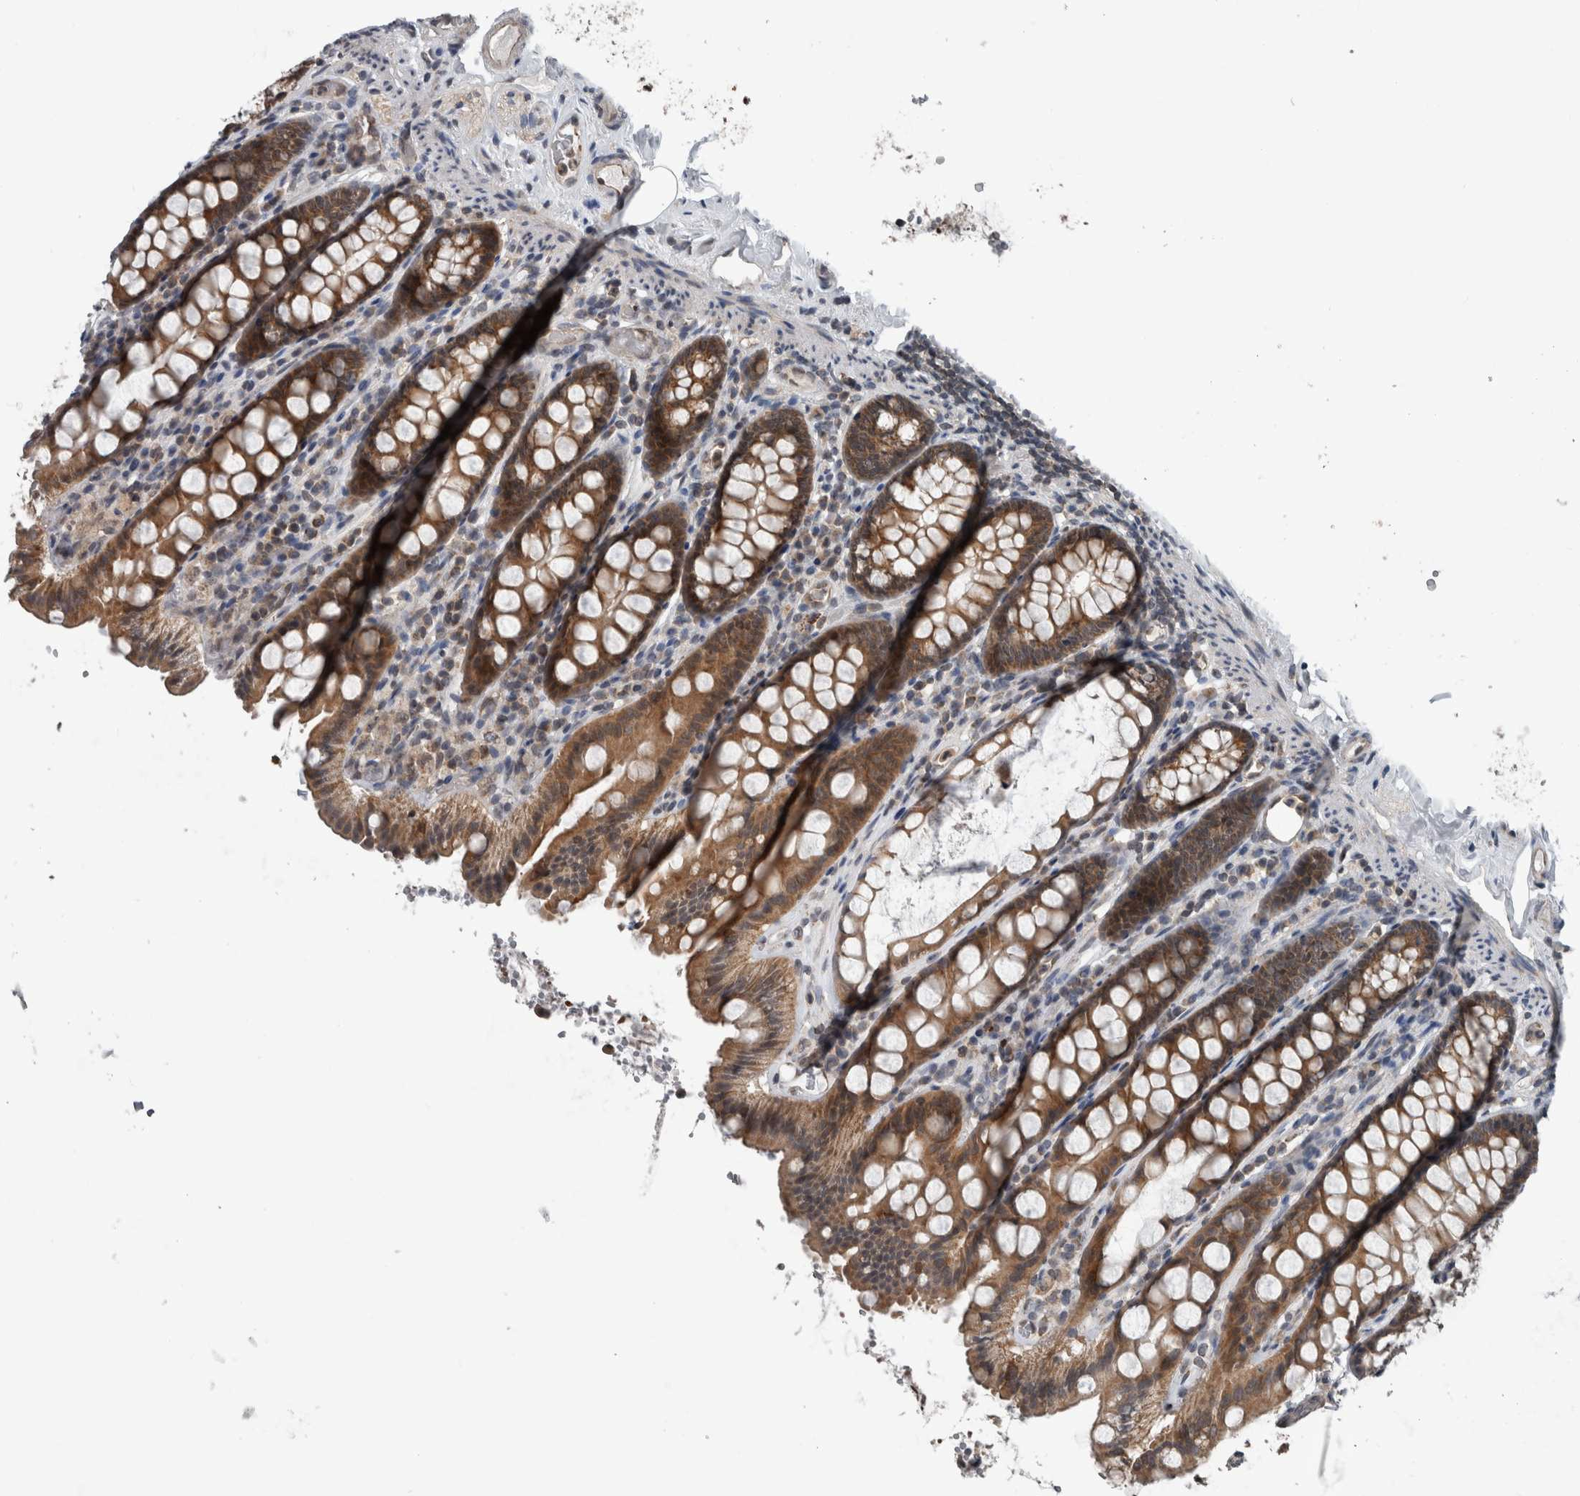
{"staining": {"intensity": "moderate", "quantity": ">75%", "location": "cytoplasmic/membranous,nuclear"}, "tissue": "colon", "cell_type": "Endothelial cells", "image_type": "normal", "snomed": [{"axis": "morphology", "description": "Normal tissue, NOS"}, {"axis": "topography", "description": "Colon"}, {"axis": "topography", "description": "Peripheral nerve tissue"}], "caption": "A brown stain highlights moderate cytoplasmic/membranous,nuclear expression of a protein in endothelial cells of normal human colon.", "gene": "ENY2", "patient": {"sex": "female", "age": 61}}